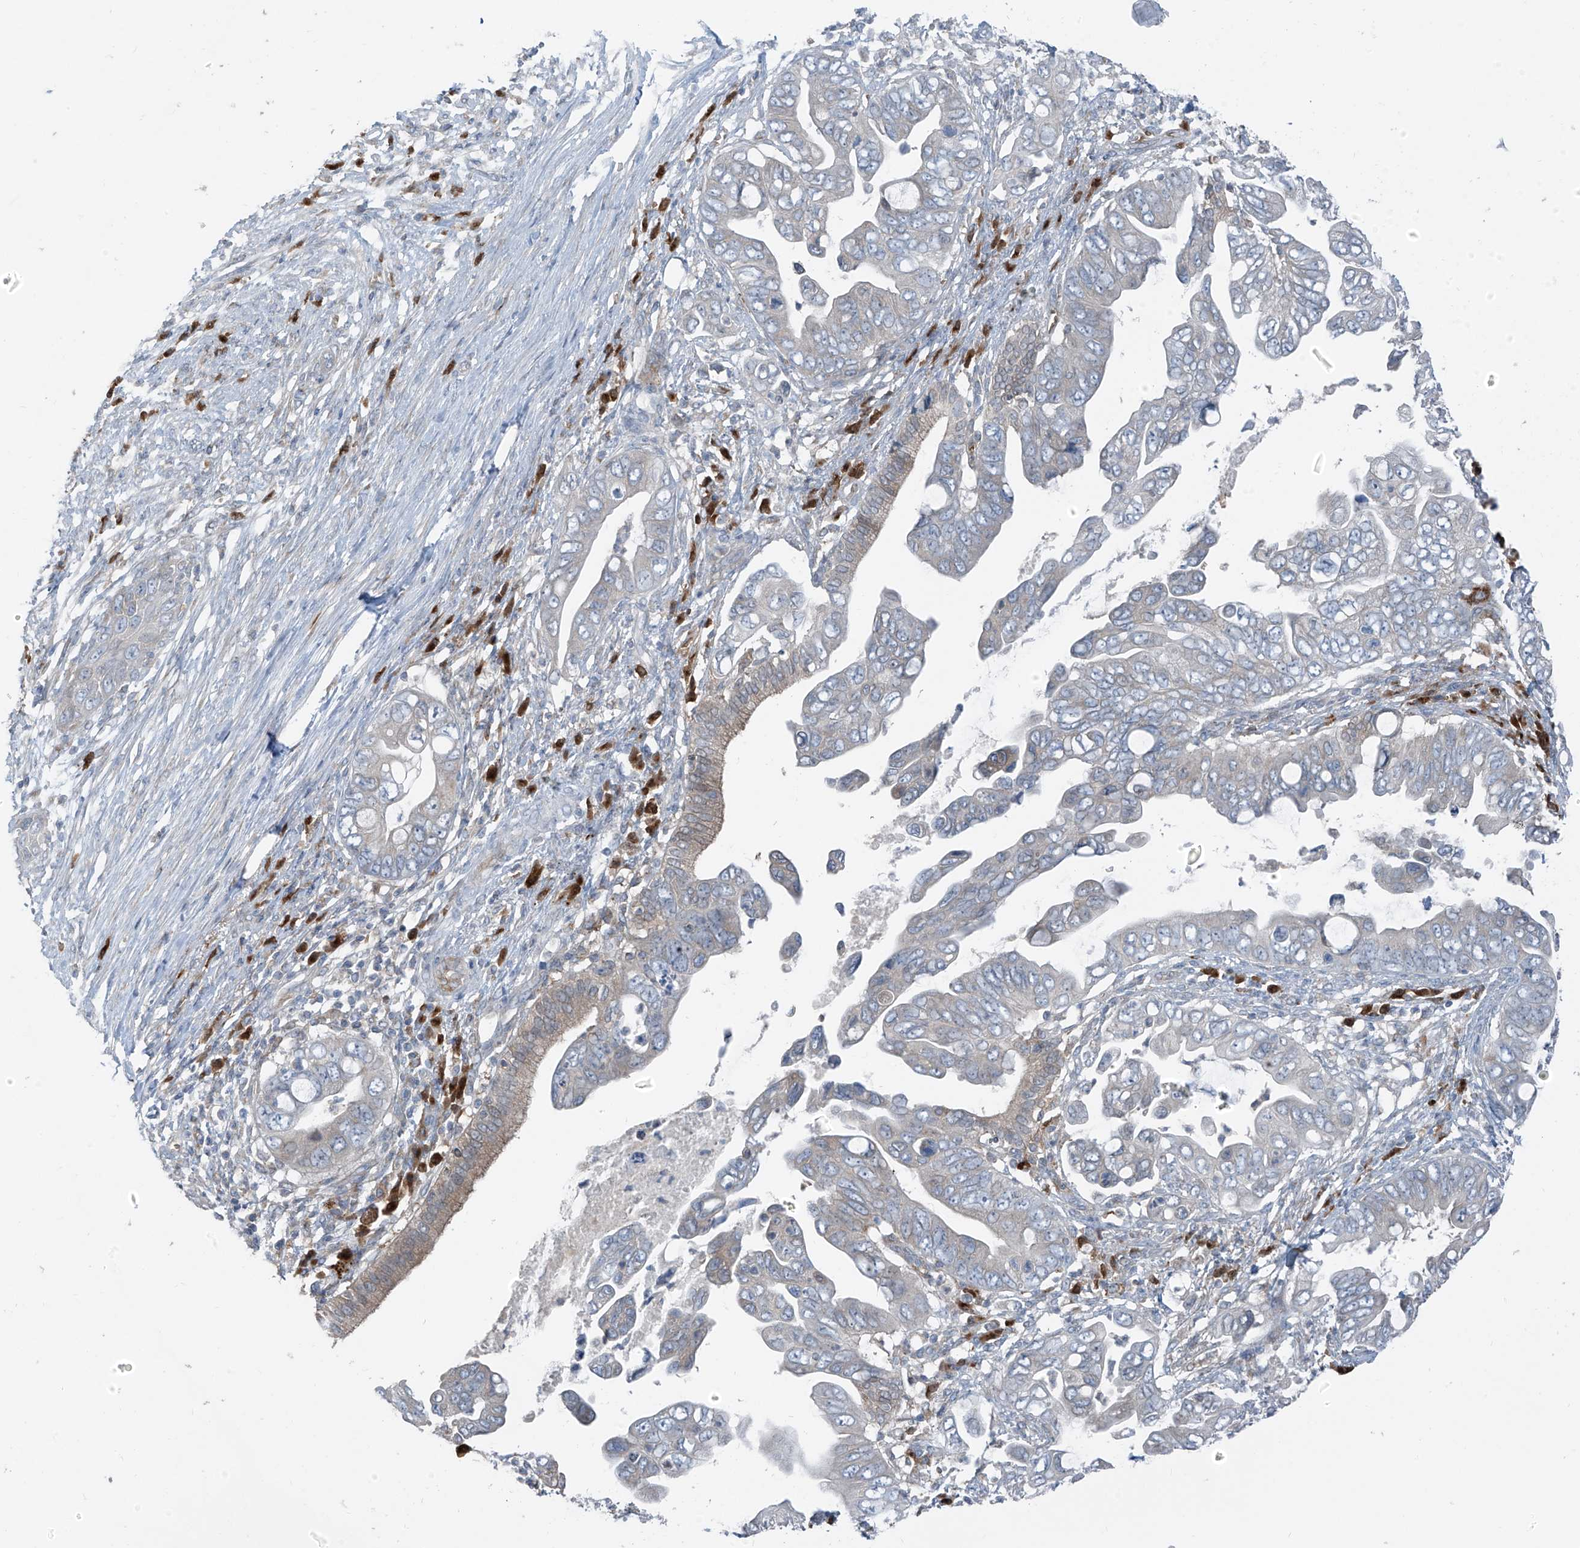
{"staining": {"intensity": "negative", "quantity": "none", "location": "none"}, "tissue": "pancreatic cancer", "cell_type": "Tumor cells", "image_type": "cancer", "snomed": [{"axis": "morphology", "description": "Adenocarcinoma, NOS"}, {"axis": "topography", "description": "Pancreas"}], "caption": "An immunohistochemistry histopathology image of pancreatic adenocarcinoma is shown. There is no staining in tumor cells of pancreatic adenocarcinoma.", "gene": "SLC12A6", "patient": {"sex": "male", "age": 75}}